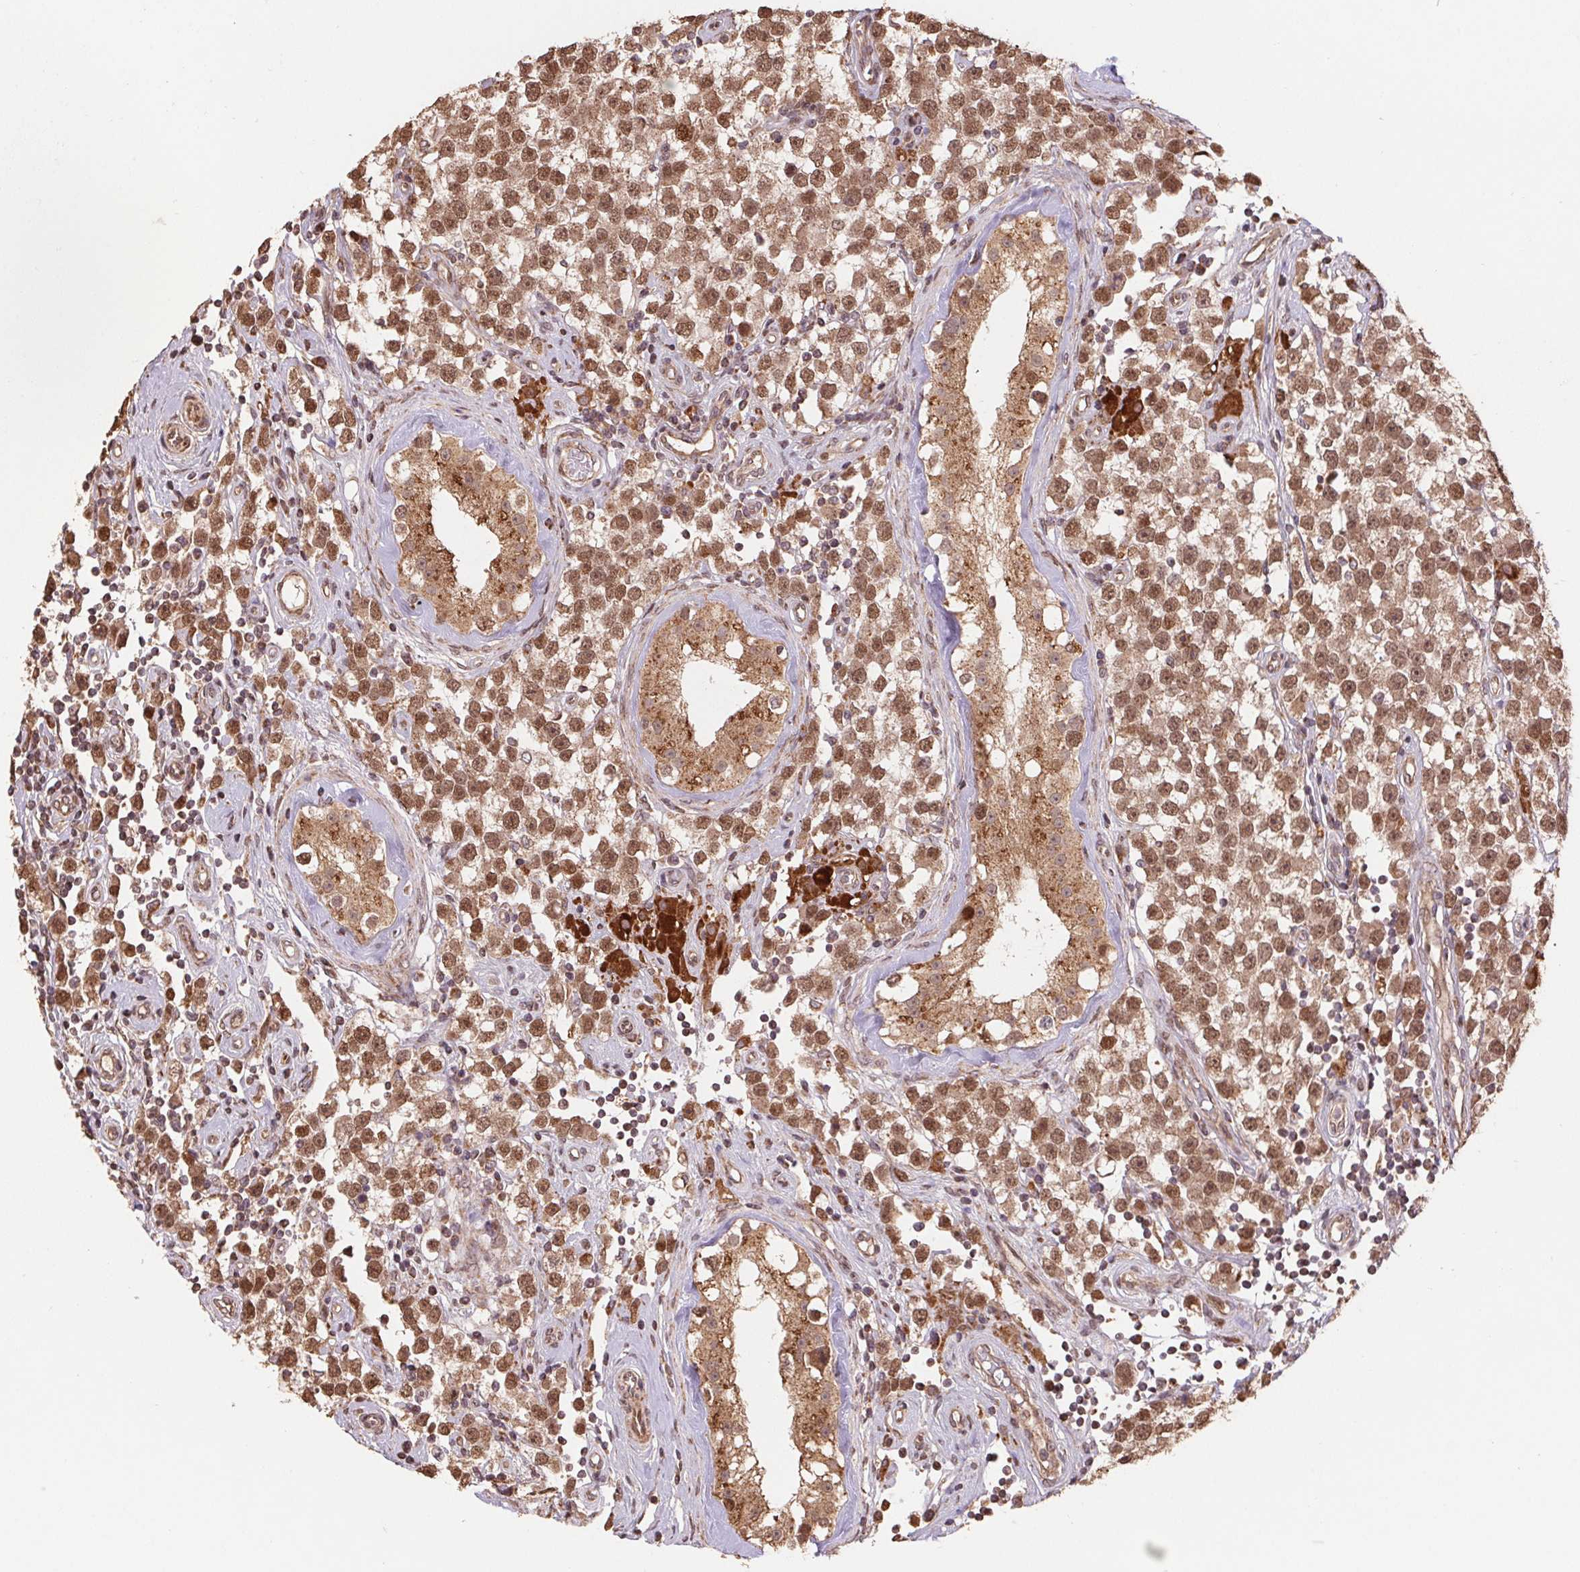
{"staining": {"intensity": "moderate", "quantity": ">75%", "location": "cytoplasmic/membranous,nuclear"}, "tissue": "testis cancer", "cell_type": "Tumor cells", "image_type": "cancer", "snomed": [{"axis": "morphology", "description": "Seminoma, NOS"}, {"axis": "topography", "description": "Testis"}], "caption": "Testis seminoma stained with a brown dye shows moderate cytoplasmic/membranous and nuclear positive expression in about >75% of tumor cells.", "gene": "PDHA1", "patient": {"sex": "male", "age": 34}}